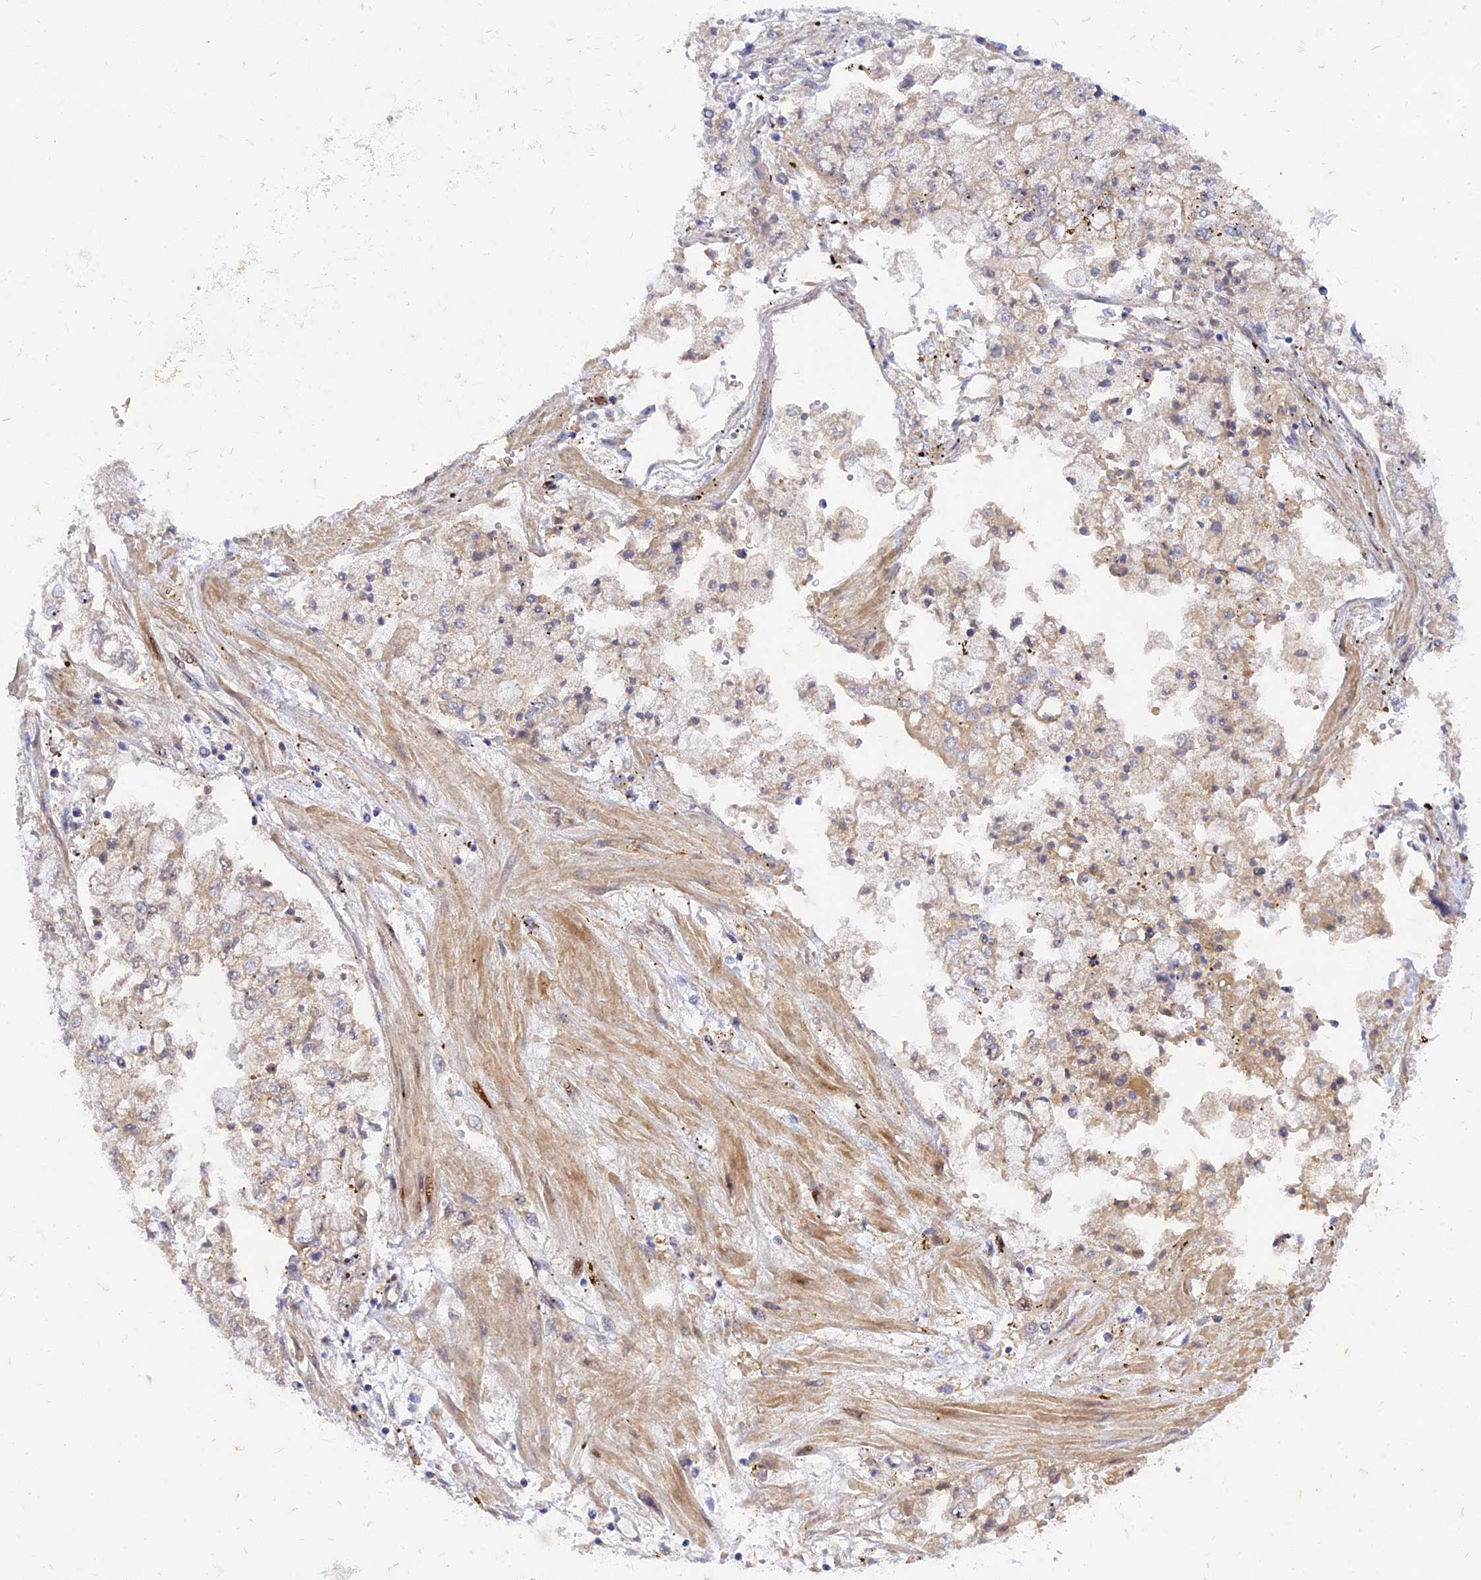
{"staining": {"intensity": "weak", "quantity": "<25%", "location": "cytoplasmic/membranous"}, "tissue": "stomach cancer", "cell_type": "Tumor cells", "image_type": "cancer", "snomed": [{"axis": "morphology", "description": "Adenocarcinoma, NOS"}, {"axis": "topography", "description": "Stomach"}], "caption": "An image of human stomach adenocarcinoma is negative for staining in tumor cells.", "gene": "MROH1", "patient": {"sex": "male", "age": 76}}